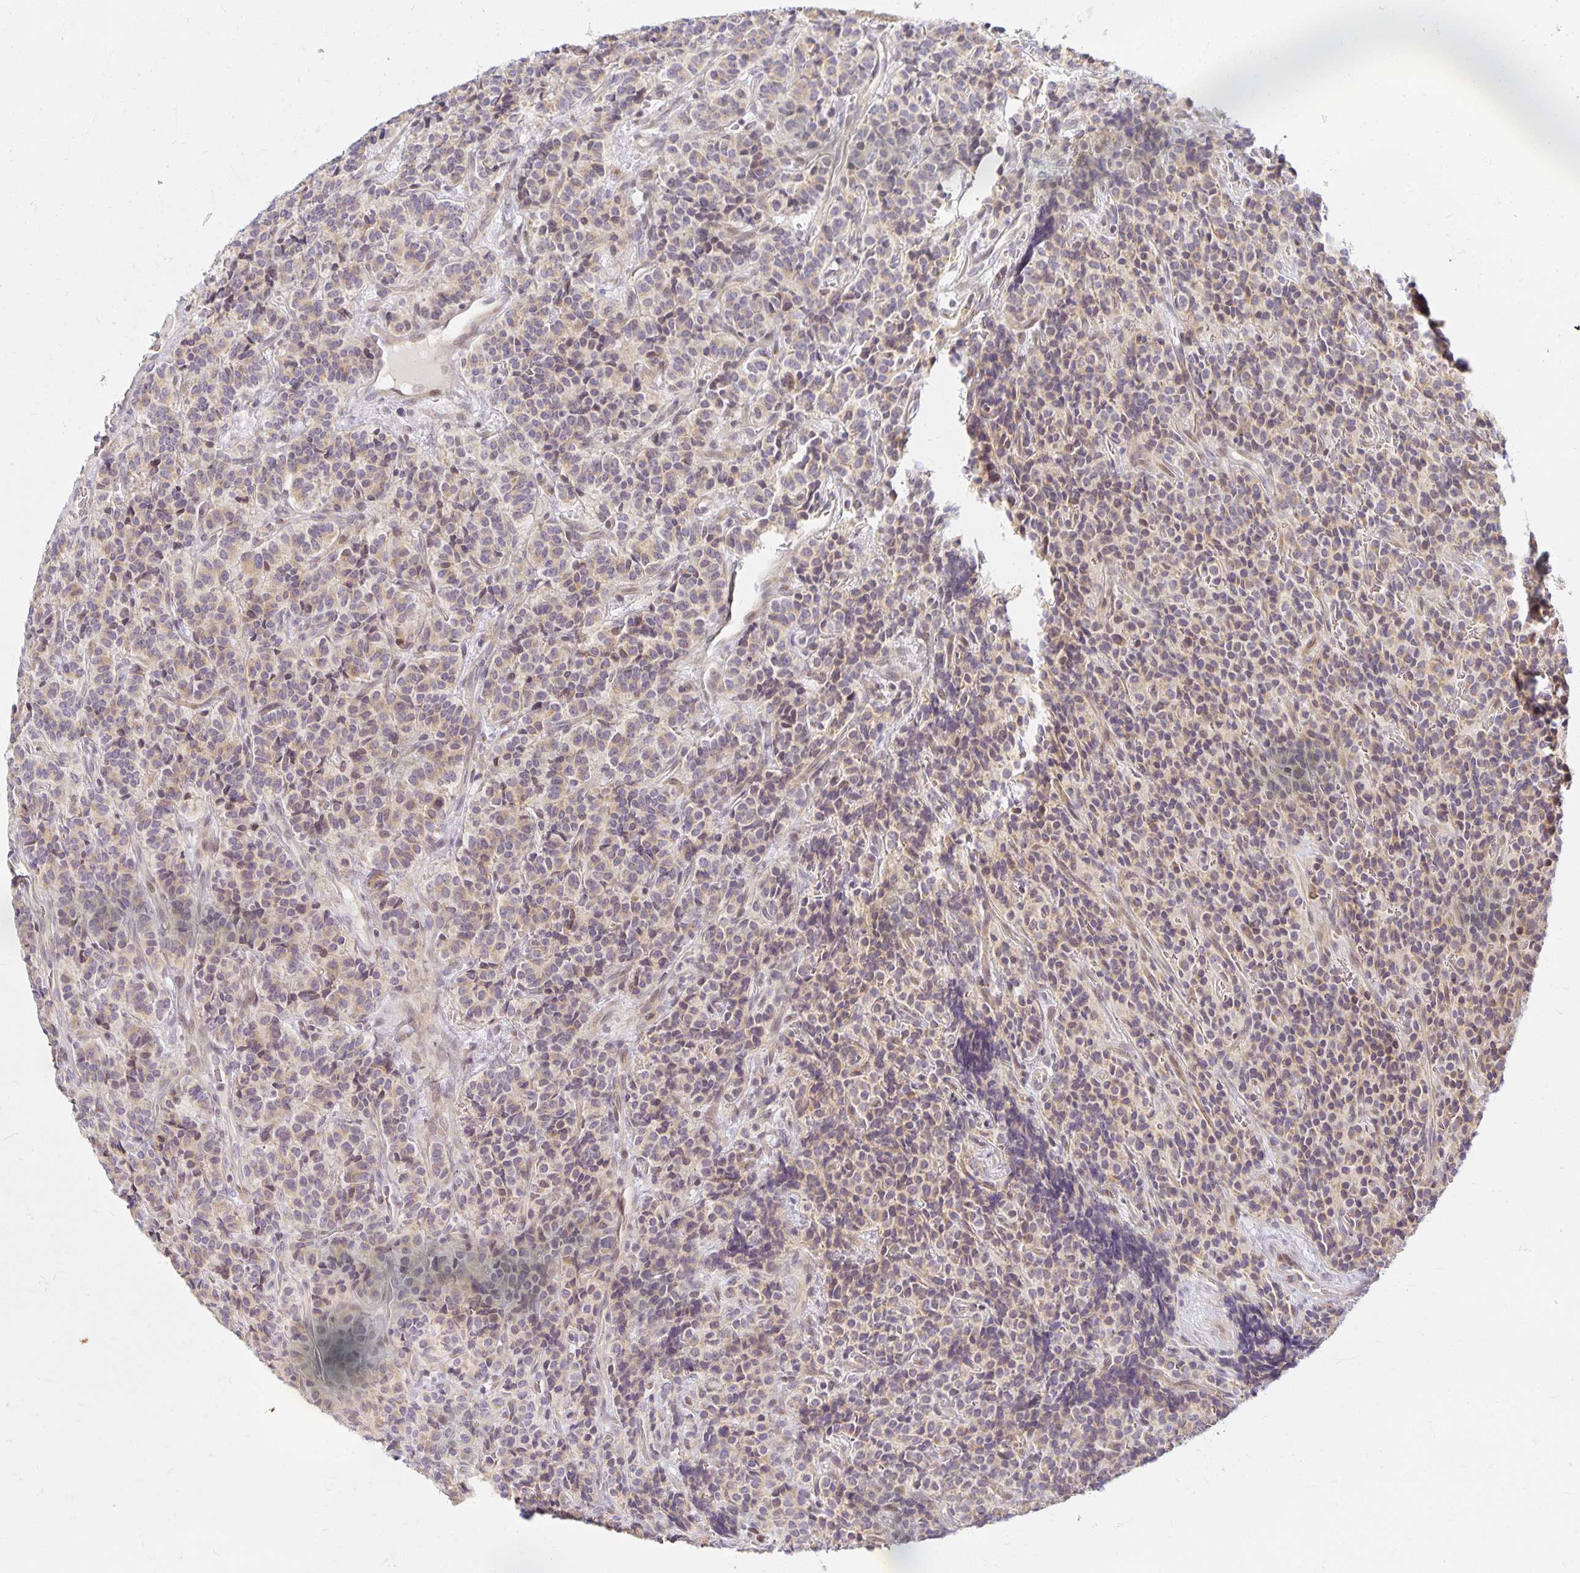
{"staining": {"intensity": "weak", "quantity": "25%-75%", "location": "cytoplasmic/membranous,nuclear"}, "tissue": "carcinoid", "cell_type": "Tumor cells", "image_type": "cancer", "snomed": [{"axis": "morphology", "description": "Carcinoid, malignant, NOS"}, {"axis": "topography", "description": "Pancreas"}], "caption": "Carcinoid stained for a protein displays weak cytoplasmic/membranous and nuclear positivity in tumor cells.", "gene": "EHF", "patient": {"sex": "male", "age": 36}}